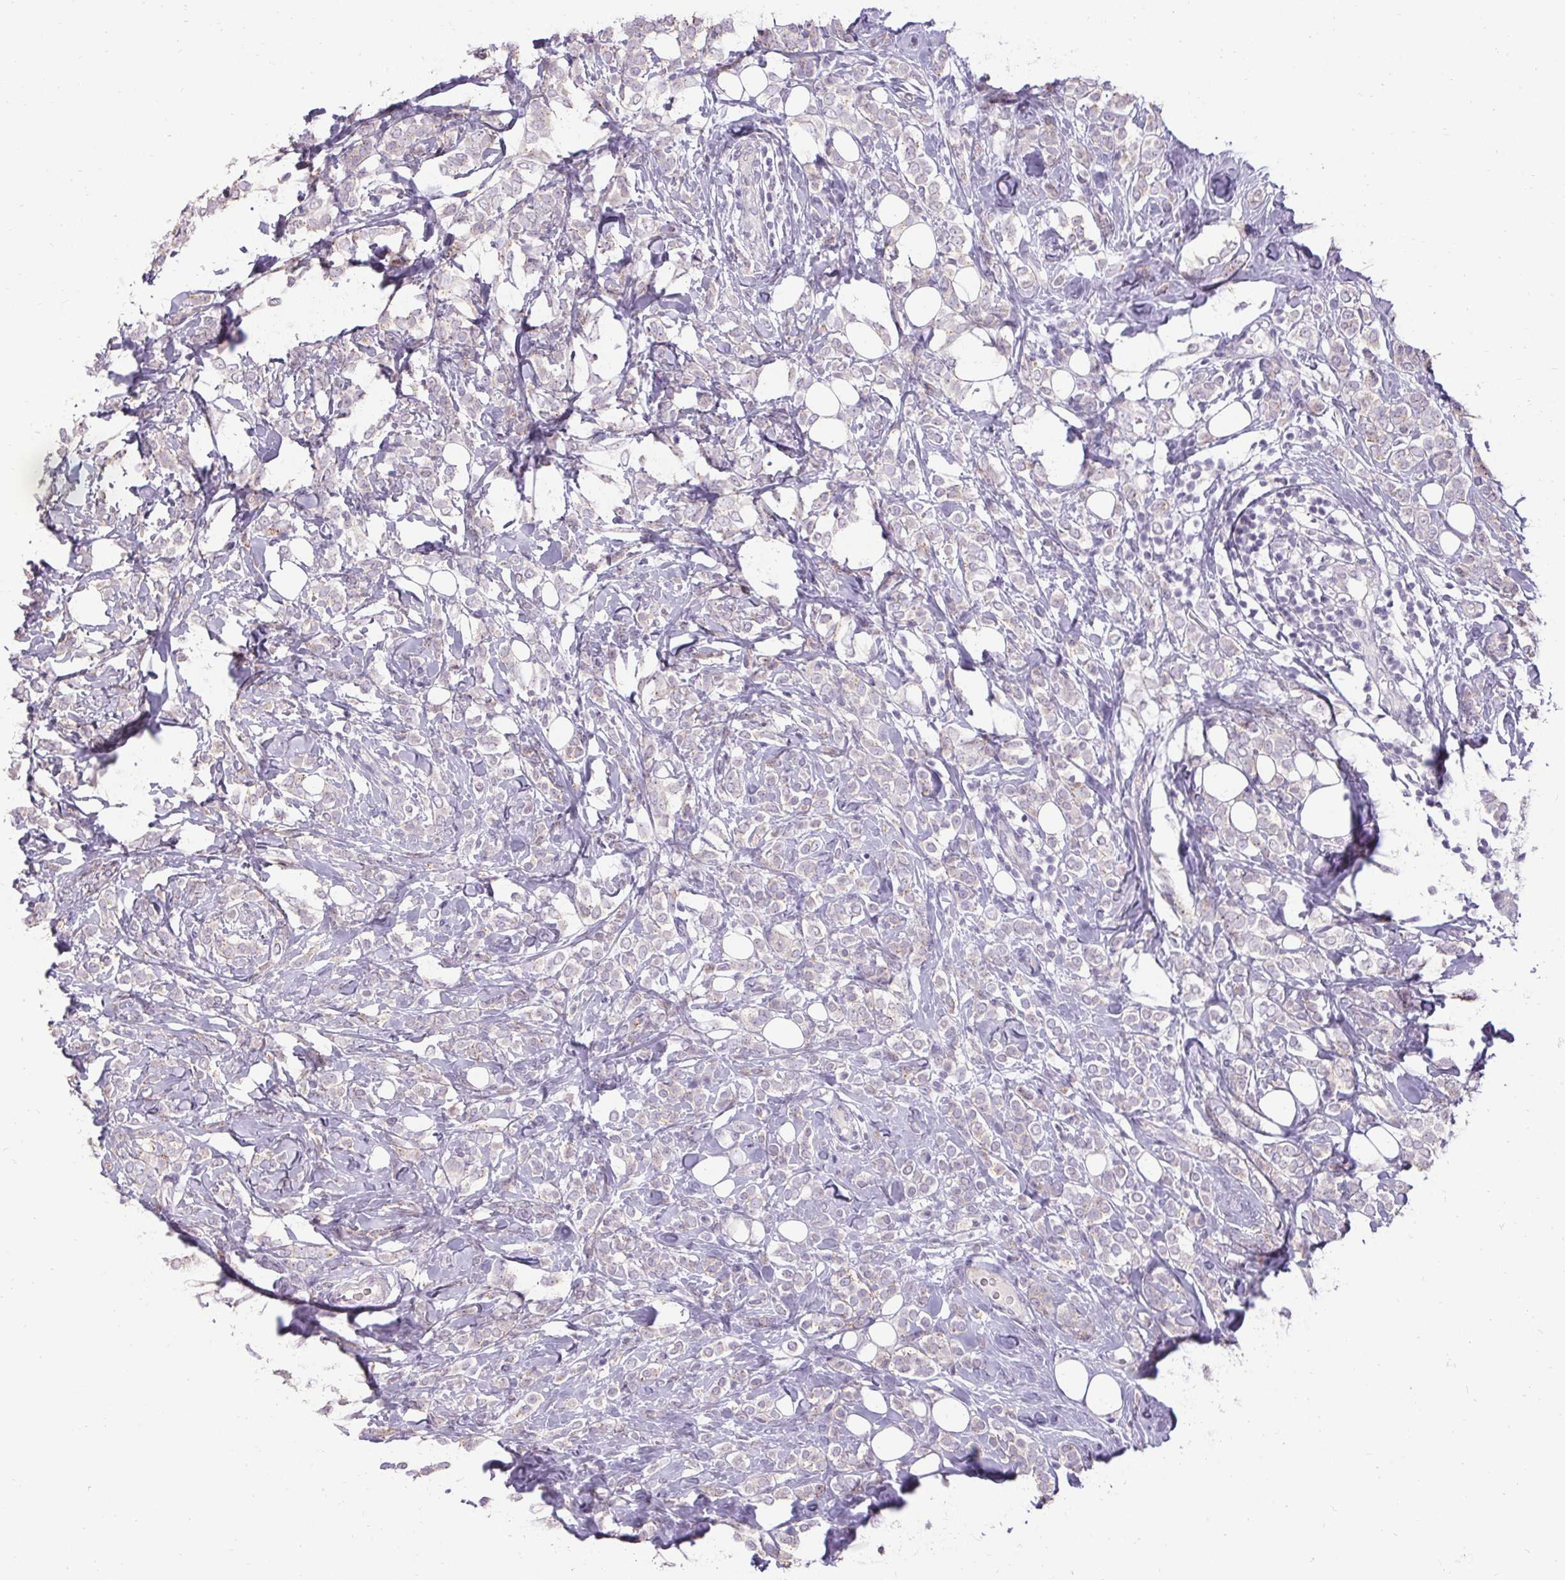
{"staining": {"intensity": "negative", "quantity": "none", "location": "none"}, "tissue": "breast cancer", "cell_type": "Tumor cells", "image_type": "cancer", "snomed": [{"axis": "morphology", "description": "Lobular carcinoma"}, {"axis": "topography", "description": "Breast"}], "caption": "Tumor cells are negative for protein expression in human breast cancer. (Stains: DAB IHC with hematoxylin counter stain, Microscopy: brightfield microscopy at high magnification).", "gene": "HSD17B3", "patient": {"sex": "female", "age": 49}}